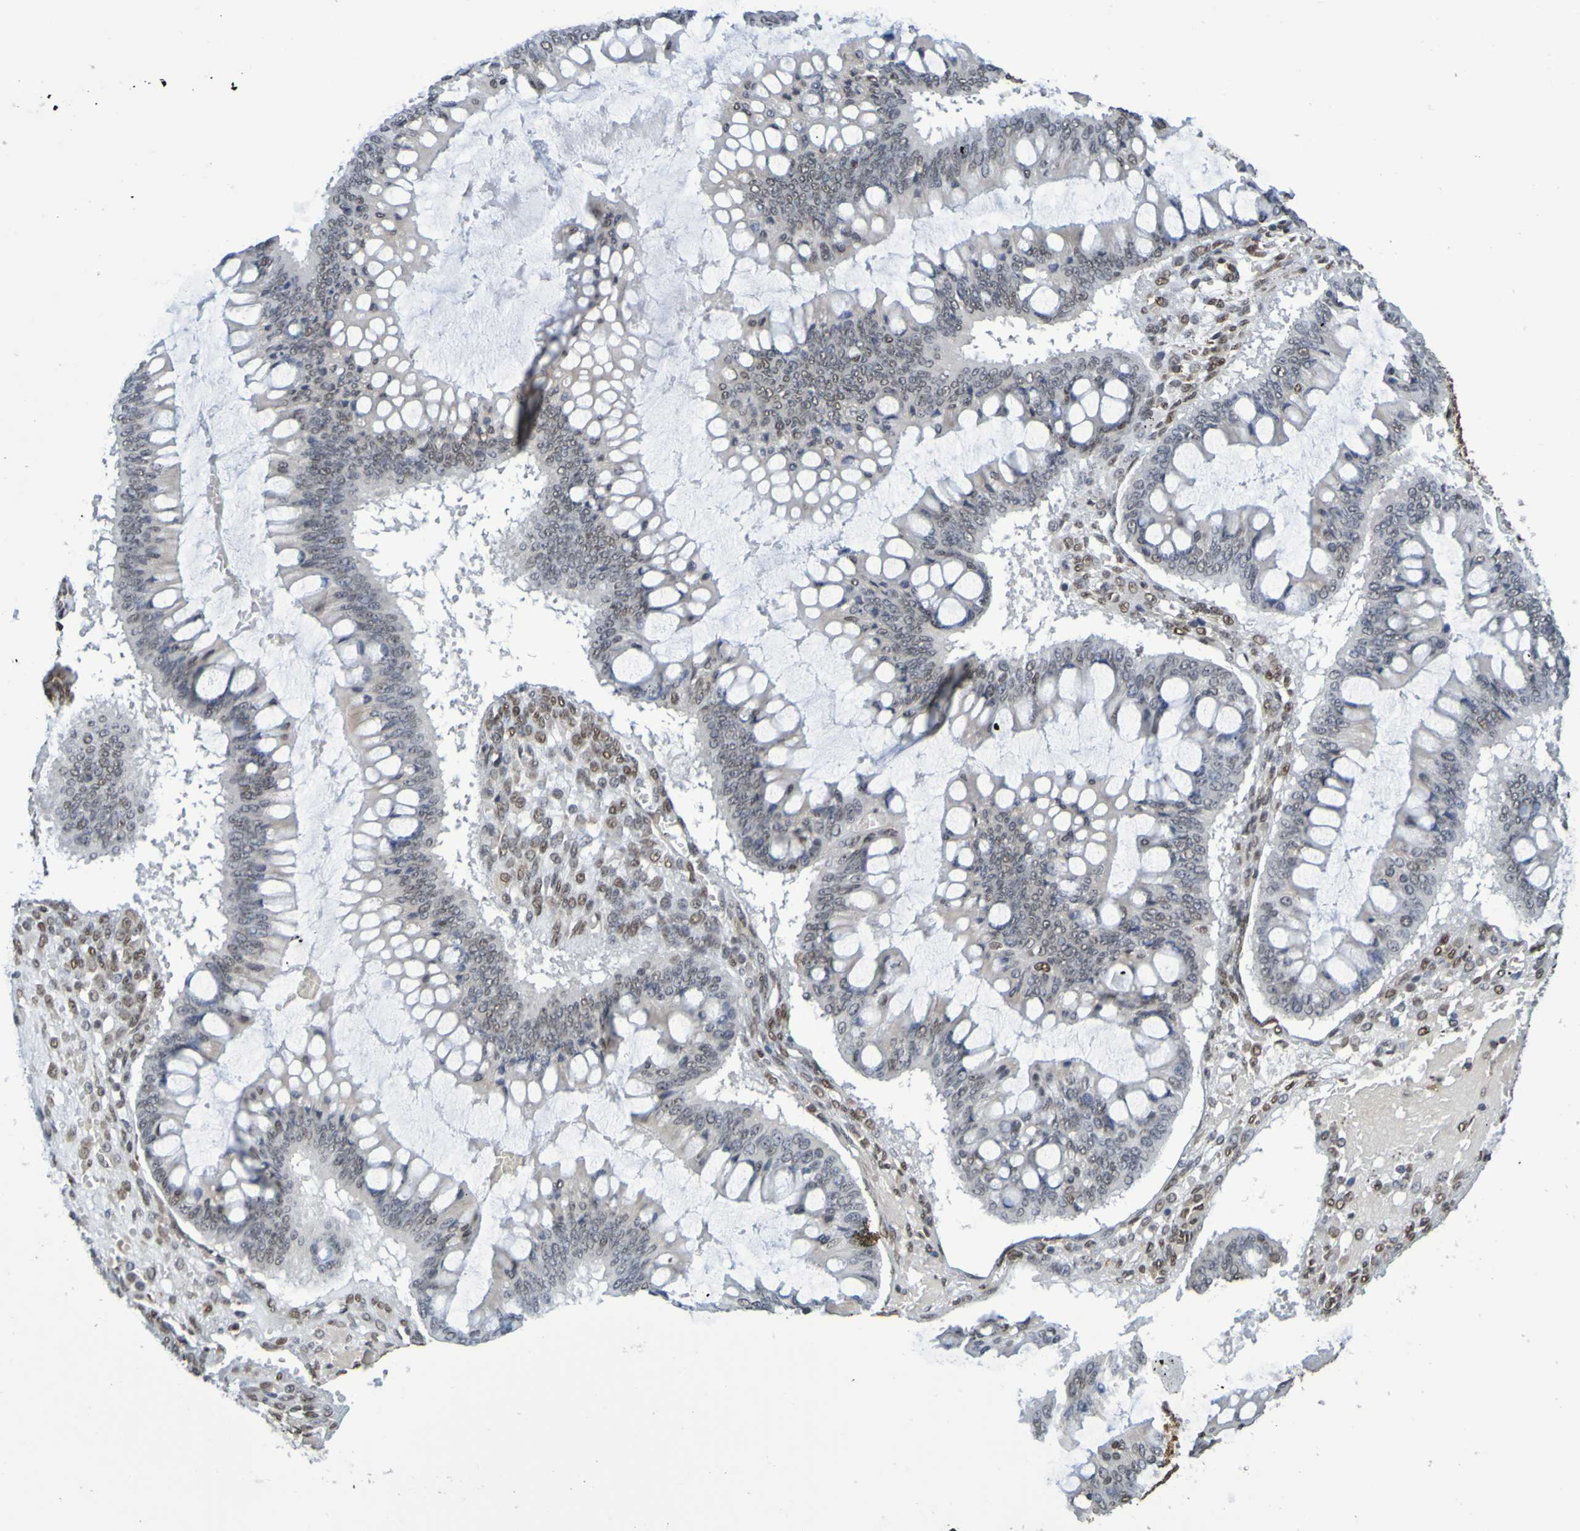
{"staining": {"intensity": "weak", "quantity": "<25%", "location": "nuclear"}, "tissue": "ovarian cancer", "cell_type": "Tumor cells", "image_type": "cancer", "snomed": [{"axis": "morphology", "description": "Cystadenocarcinoma, mucinous, NOS"}, {"axis": "topography", "description": "Ovary"}], "caption": "The image displays no significant expression in tumor cells of ovarian cancer.", "gene": "HDAC2", "patient": {"sex": "female", "age": 73}}